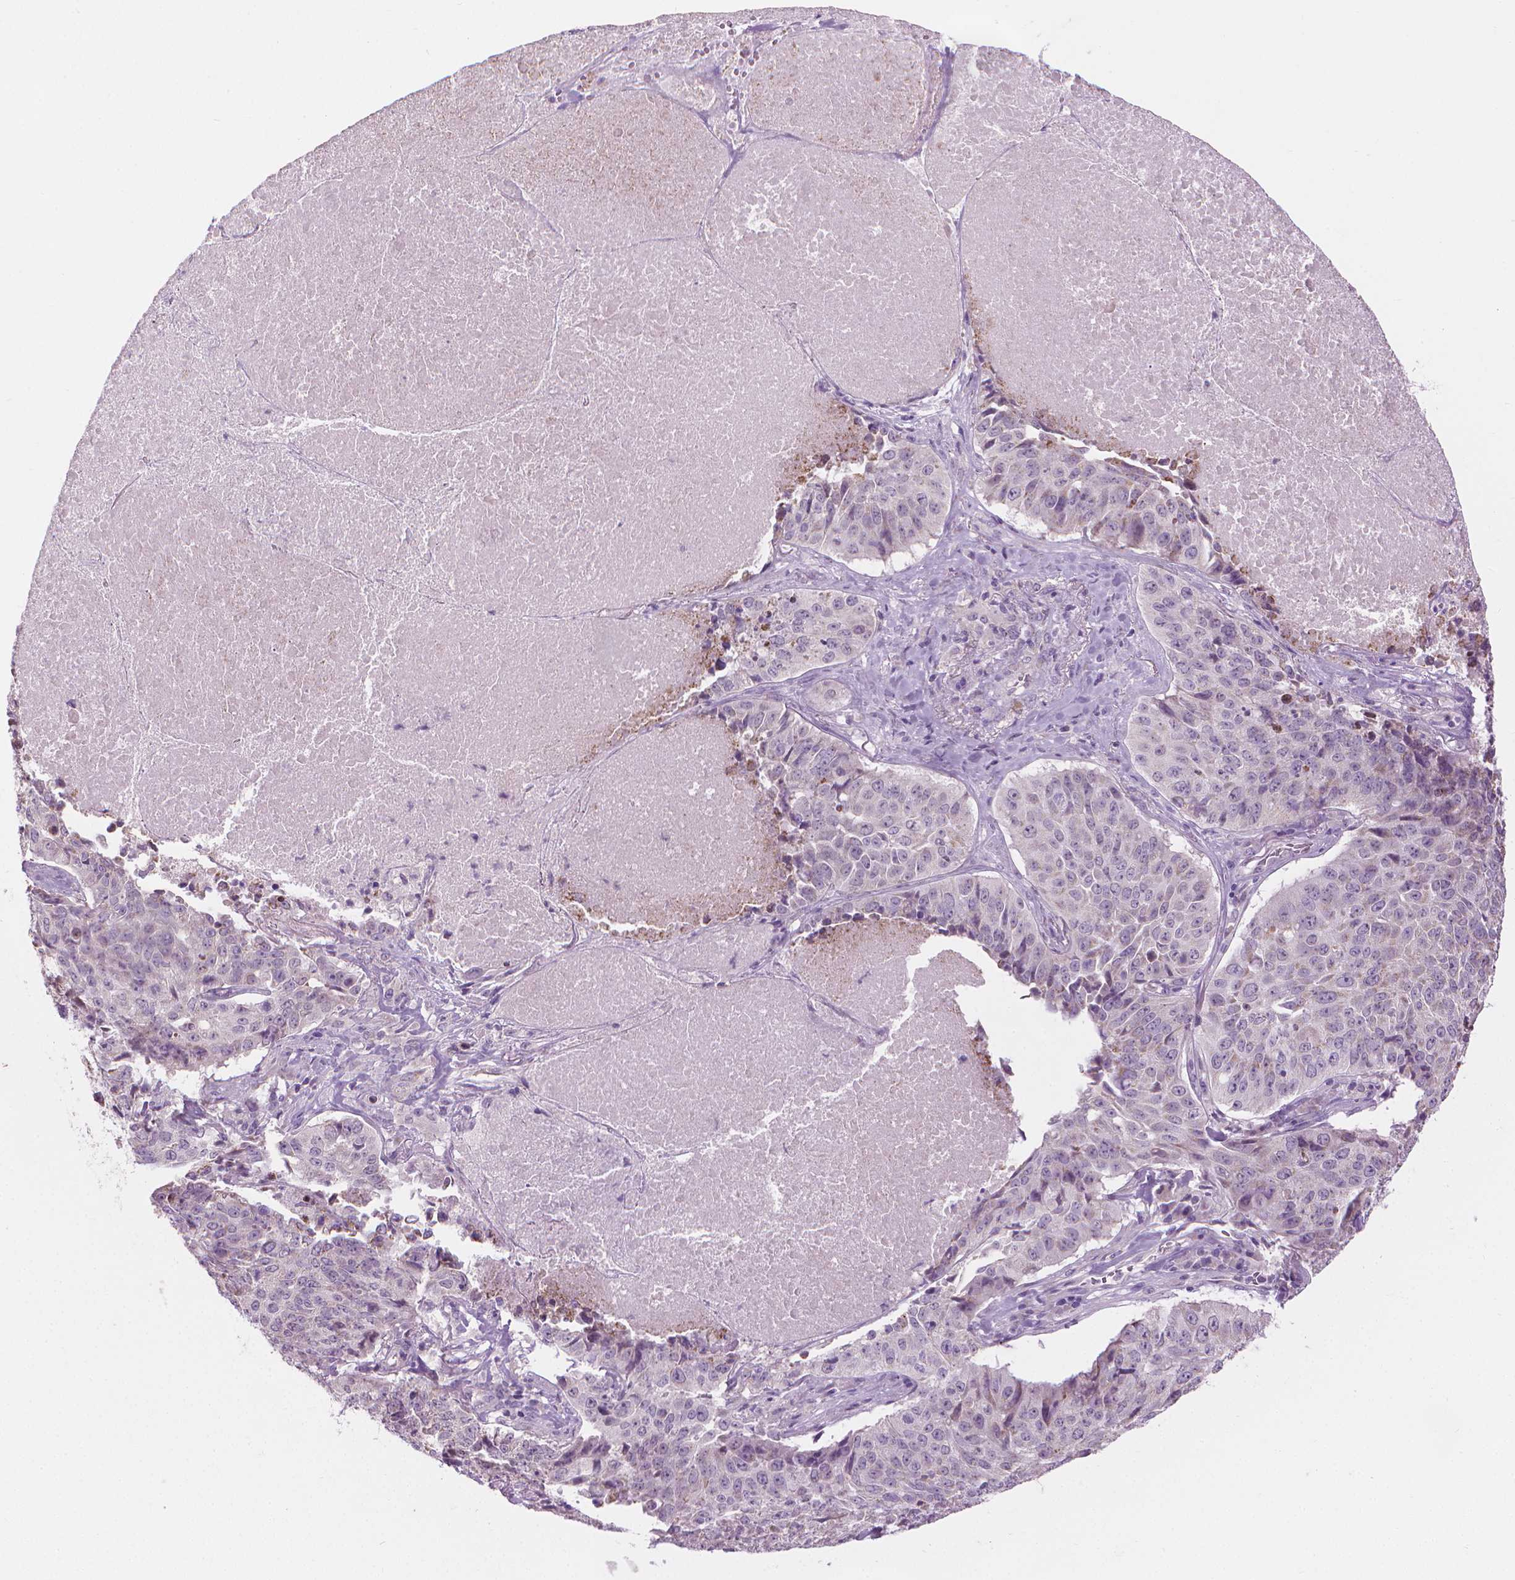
{"staining": {"intensity": "negative", "quantity": "none", "location": "none"}, "tissue": "lung cancer", "cell_type": "Tumor cells", "image_type": "cancer", "snomed": [{"axis": "morphology", "description": "Normal tissue, NOS"}, {"axis": "morphology", "description": "Squamous cell carcinoma, NOS"}, {"axis": "topography", "description": "Bronchus"}, {"axis": "topography", "description": "Lung"}], "caption": "There is no significant expression in tumor cells of lung cancer (squamous cell carcinoma). (Stains: DAB (3,3'-diaminobenzidine) IHC with hematoxylin counter stain, Microscopy: brightfield microscopy at high magnification).", "gene": "CFAP126", "patient": {"sex": "male", "age": 64}}